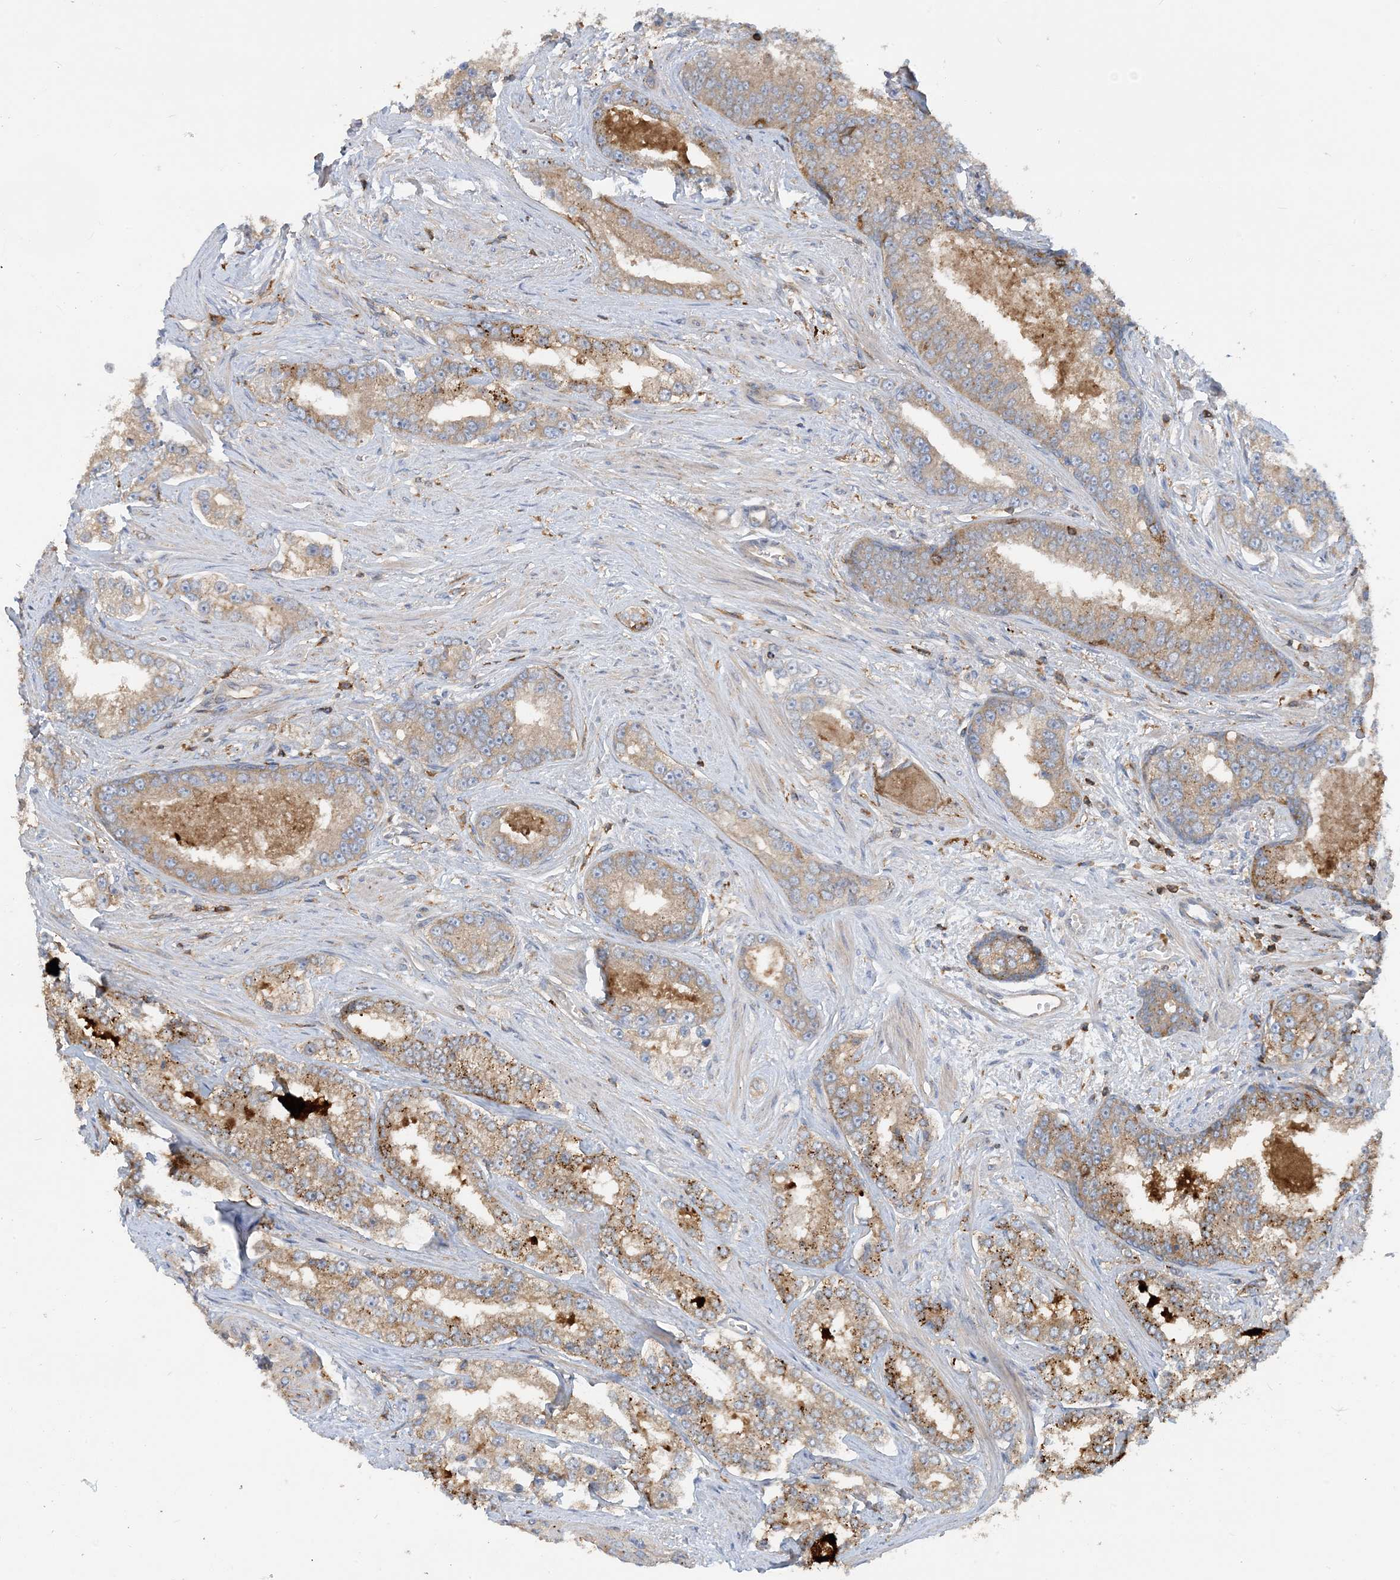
{"staining": {"intensity": "moderate", "quantity": ">75%", "location": "cytoplasmic/membranous"}, "tissue": "prostate cancer", "cell_type": "Tumor cells", "image_type": "cancer", "snomed": [{"axis": "morphology", "description": "Normal tissue, NOS"}, {"axis": "morphology", "description": "Adenocarcinoma, High grade"}, {"axis": "topography", "description": "Prostate"}], "caption": "Prostate adenocarcinoma (high-grade) tissue shows moderate cytoplasmic/membranous expression in approximately >75% of tumor cells, visualized by immunohistochemistry. The protein is stained brown, and the nuclei are stained in blue (DAB (3,3'-diaminobenzidine) IHC with brightfield microscopy, high magnification).", "gene": "SFMBT2", "patient": {"sex": "male", "age": 83}}